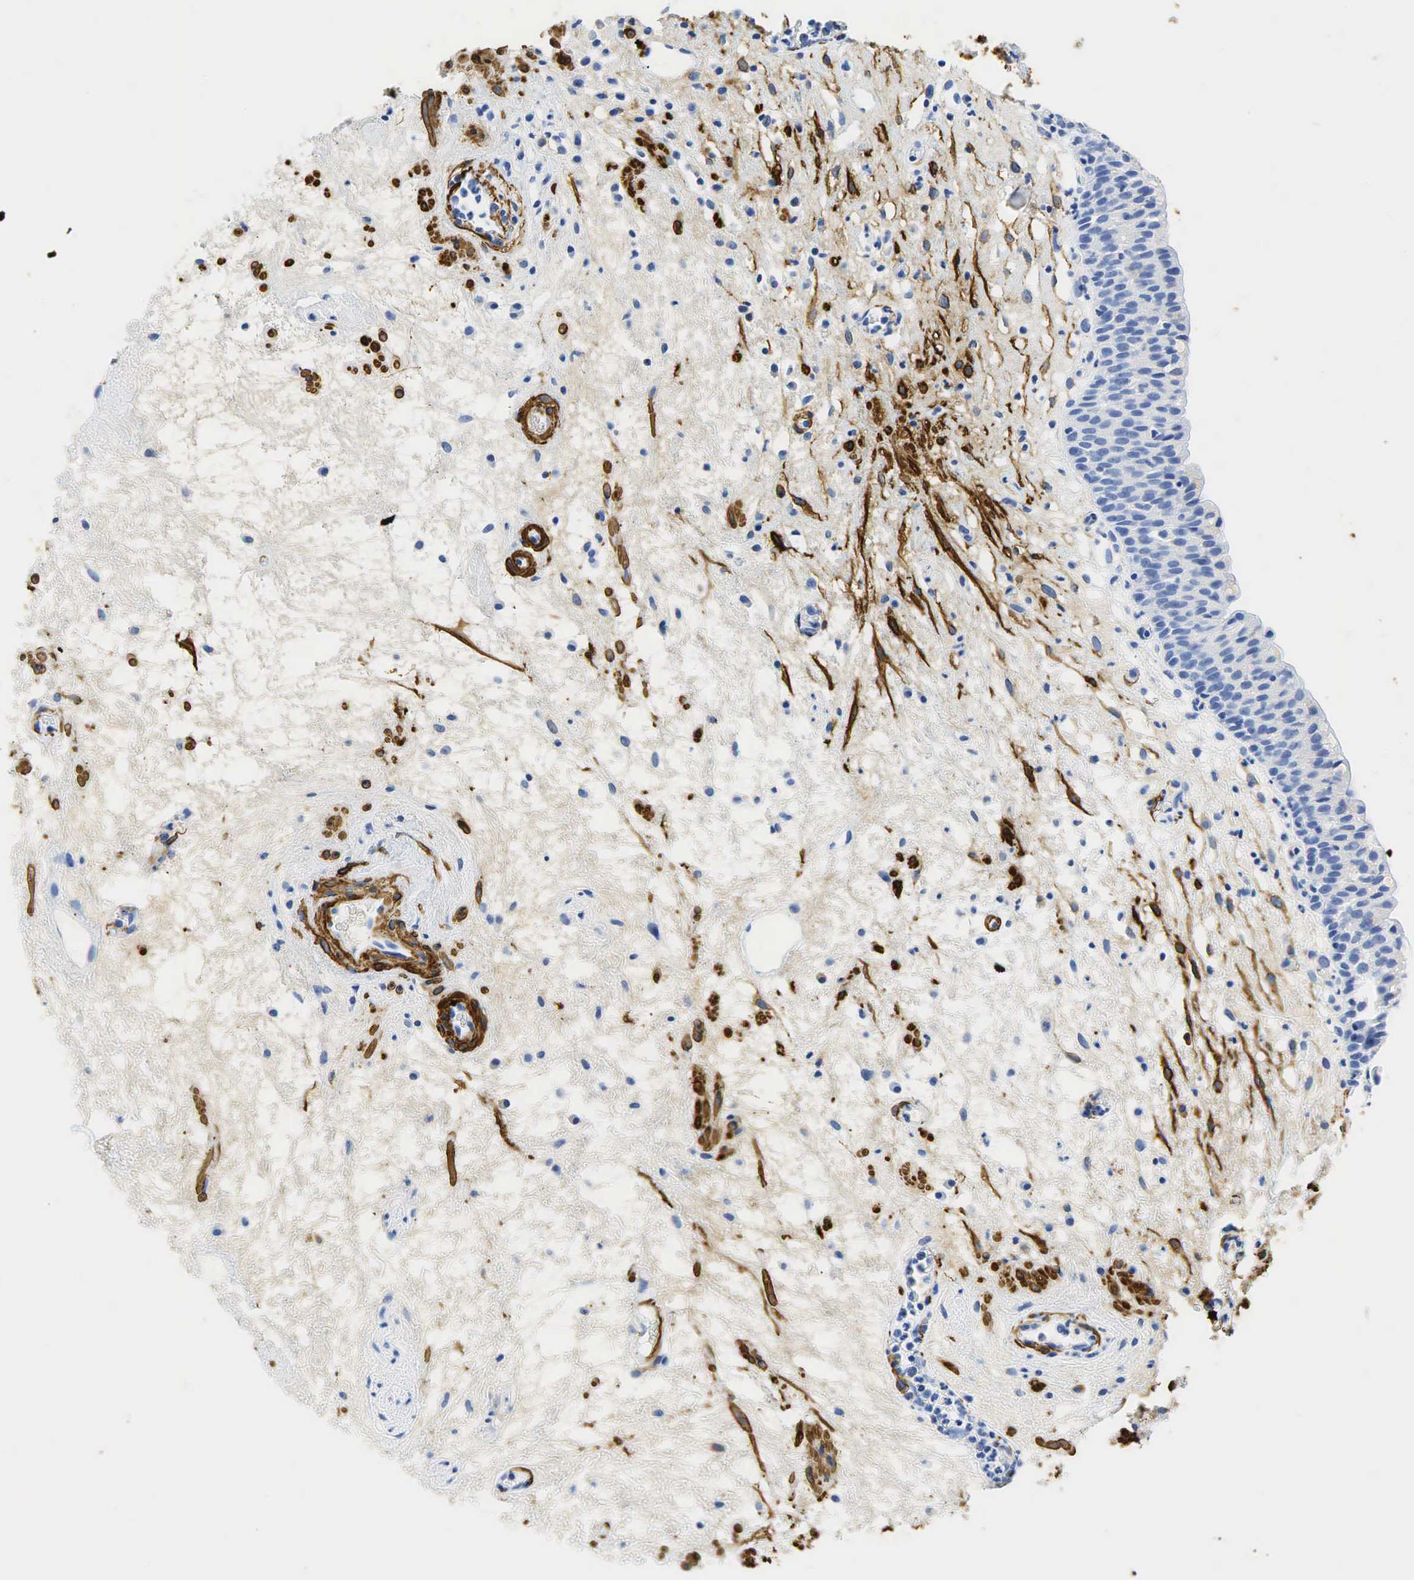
{"staining": {"intensity": "negative", "quantity": "none", "location": "none"}, "tissue": "urinary bladder", "cell_type": "Urothelial cells", "image_type": "normal", "snomed": [{"axis": "morphology", "description": "Normal tissue, NOS"}, {"axis": "topography", "description": "Urinary bladder"}], "caption": "IHC image of benign urinary bladder: urinary bladder stained with DAB shows no significant protein positivity in urothelial cells.", "gene": "ACTA1", "patient": {"sex": "male", "age": 48}}